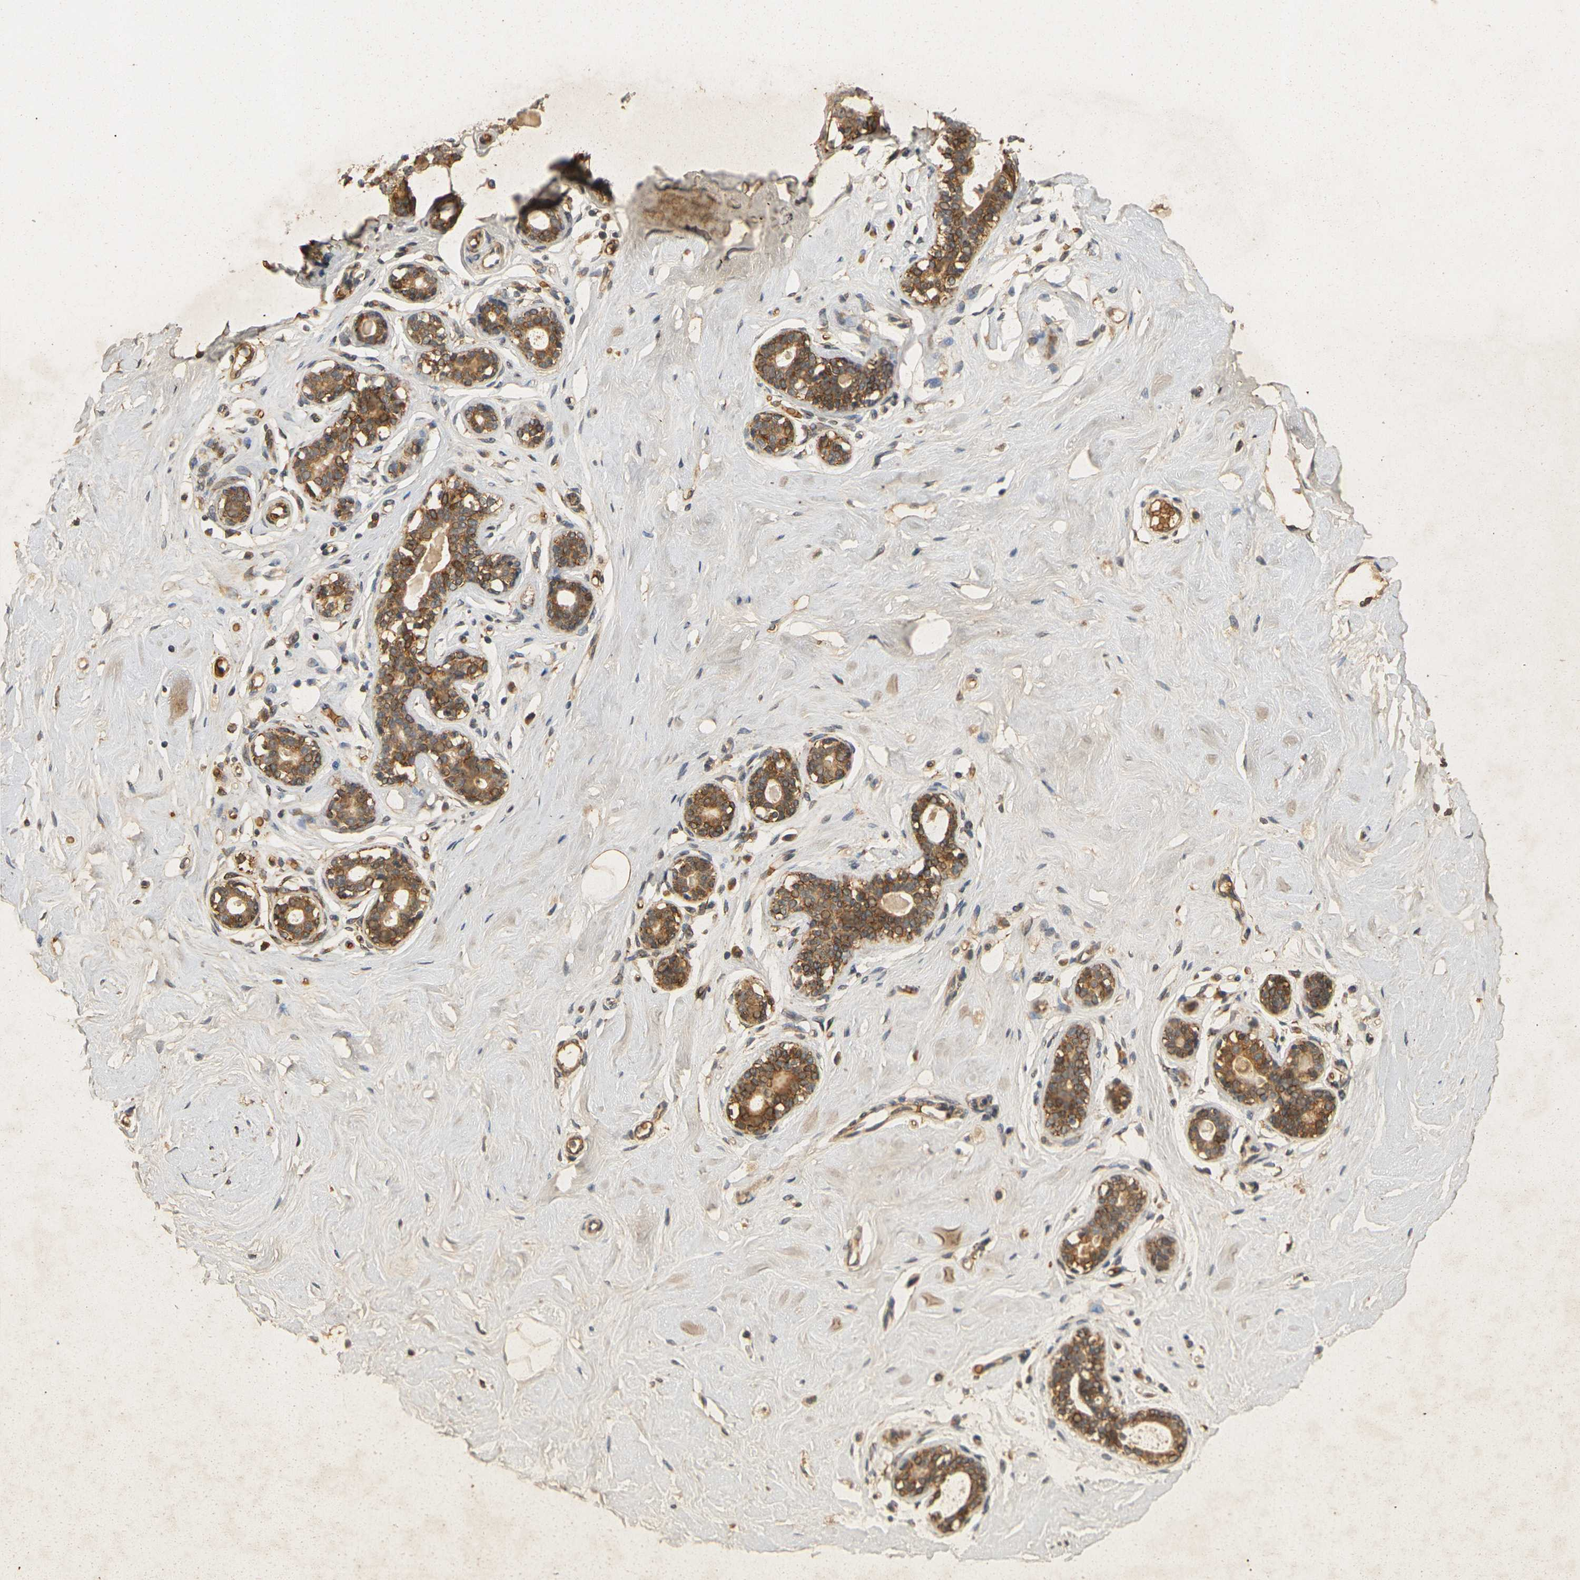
{"staining": {"intensity": "moderate", "quantity": ">75%", "location": "cytoplasmic/membranous"}, "tissue": "breast", "cell_type": "Adipocytes", "image_type": "normal", "snomed": [{"axis": "morphology", "description": "Normal tissue, NOS"}, {"axis": "topography", "description": "Breast"}], "caption": "The histopathology image displays immunohistochemical staining of benign breast. There is moderate cytoplasmic/membranous expression is identified in approximately >75% of adipocytes. (DAB = brown stain, brightfield microscopy at high magnification).", "gene": "MEGF9", "patient": {"sex": "female", "age": 23}}